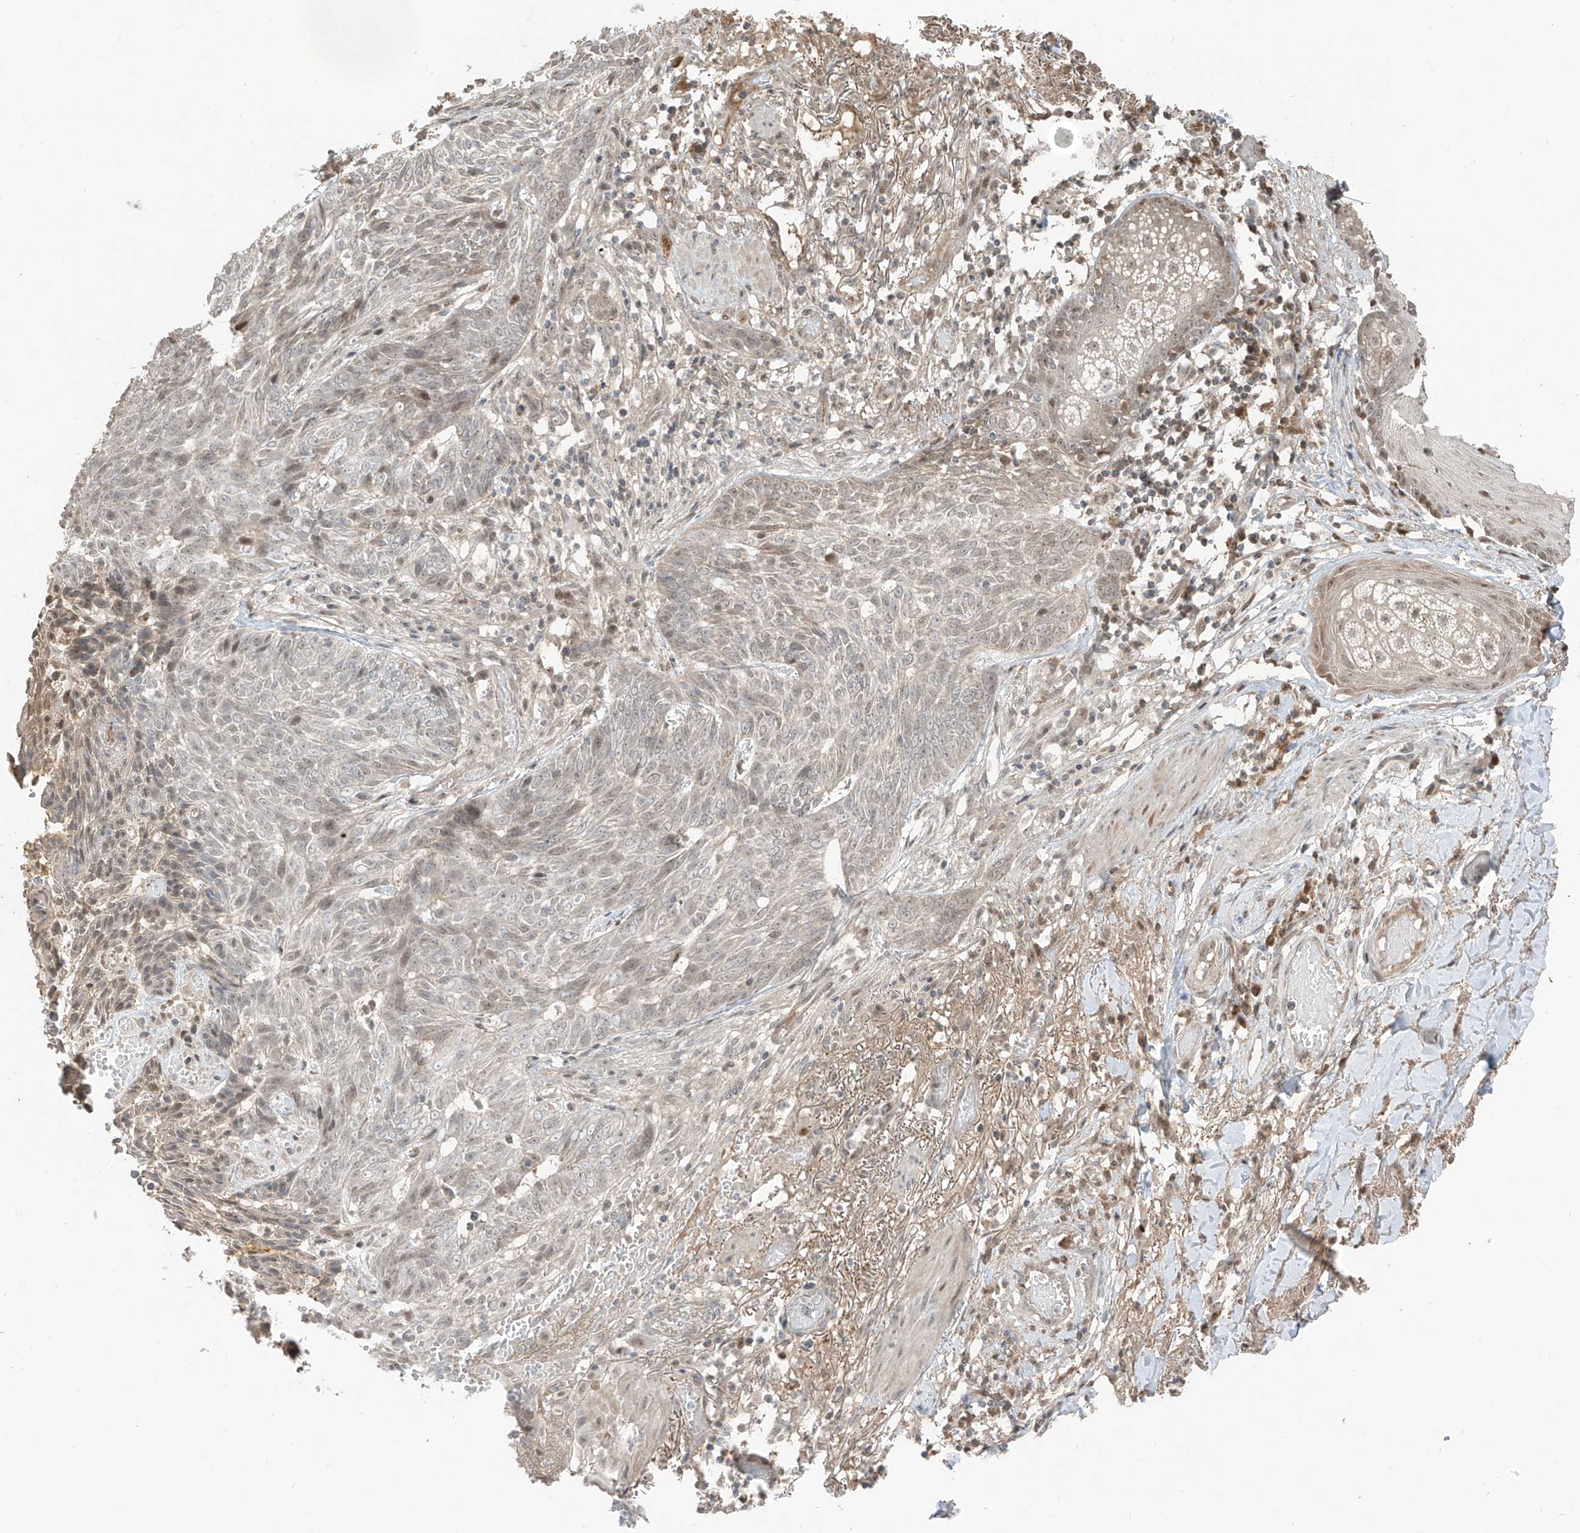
{"staining": {"intensity": "negative", "quantity": "none", "location": "none"}, "tissue": "skin cancer", "cell_type": "Tumor cells", "image_type": "cancer", "snomed": [{"axis": "morphology", "description": "Normal tissue, NOS"}, {"axis": "morphology", "description": "Basal cell carcinoma"}, {"axis": "topography", "description": "Skin"}], "caption": "A high-resolution histopathology image shows immunohistochemistry staining of skin basal cell carcinoma, which reveals no significant expression in tumor cells.", "gene": "COLGALT2", "patient": {"sex": "male", "age": 64}}